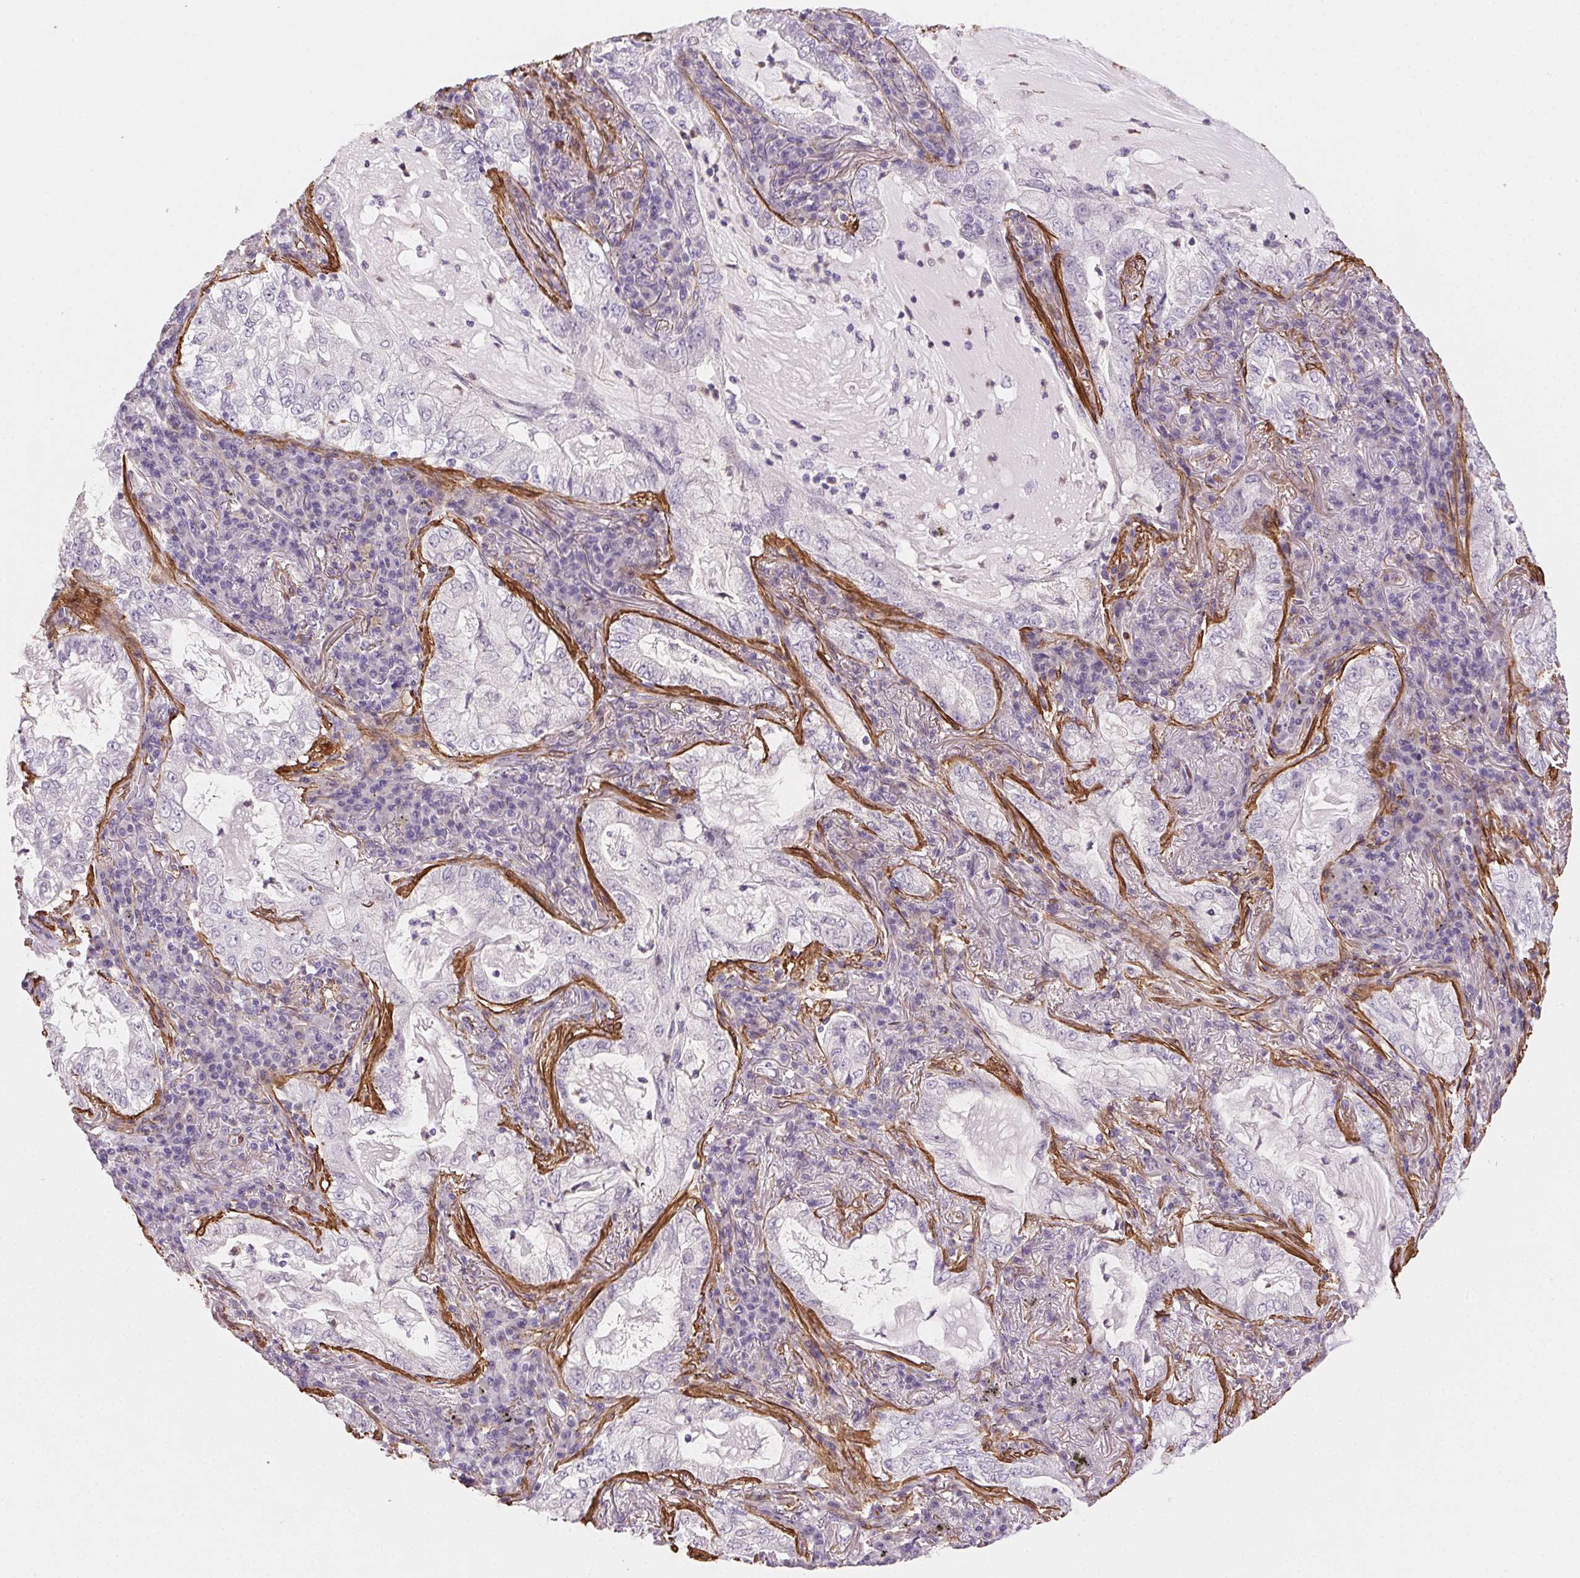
{"staining": {"intensity": "negative", "quantity": "none", "location": "none"}, "tissue": "lung cancer", "cell_type": "Tumor cells", "image_type": "cancer", "snomed": [{"axis": "morphology", "description": "Adenocarcinoma, NOS"}, {"axis": "topography", "description": "Lung"}], "caption": "IHC of human lung cancer (adenocarcinoma) exhibits no expression in tumor cells.", "gene": "GPX8", "patient": {"sex": "female", "age": 73}}